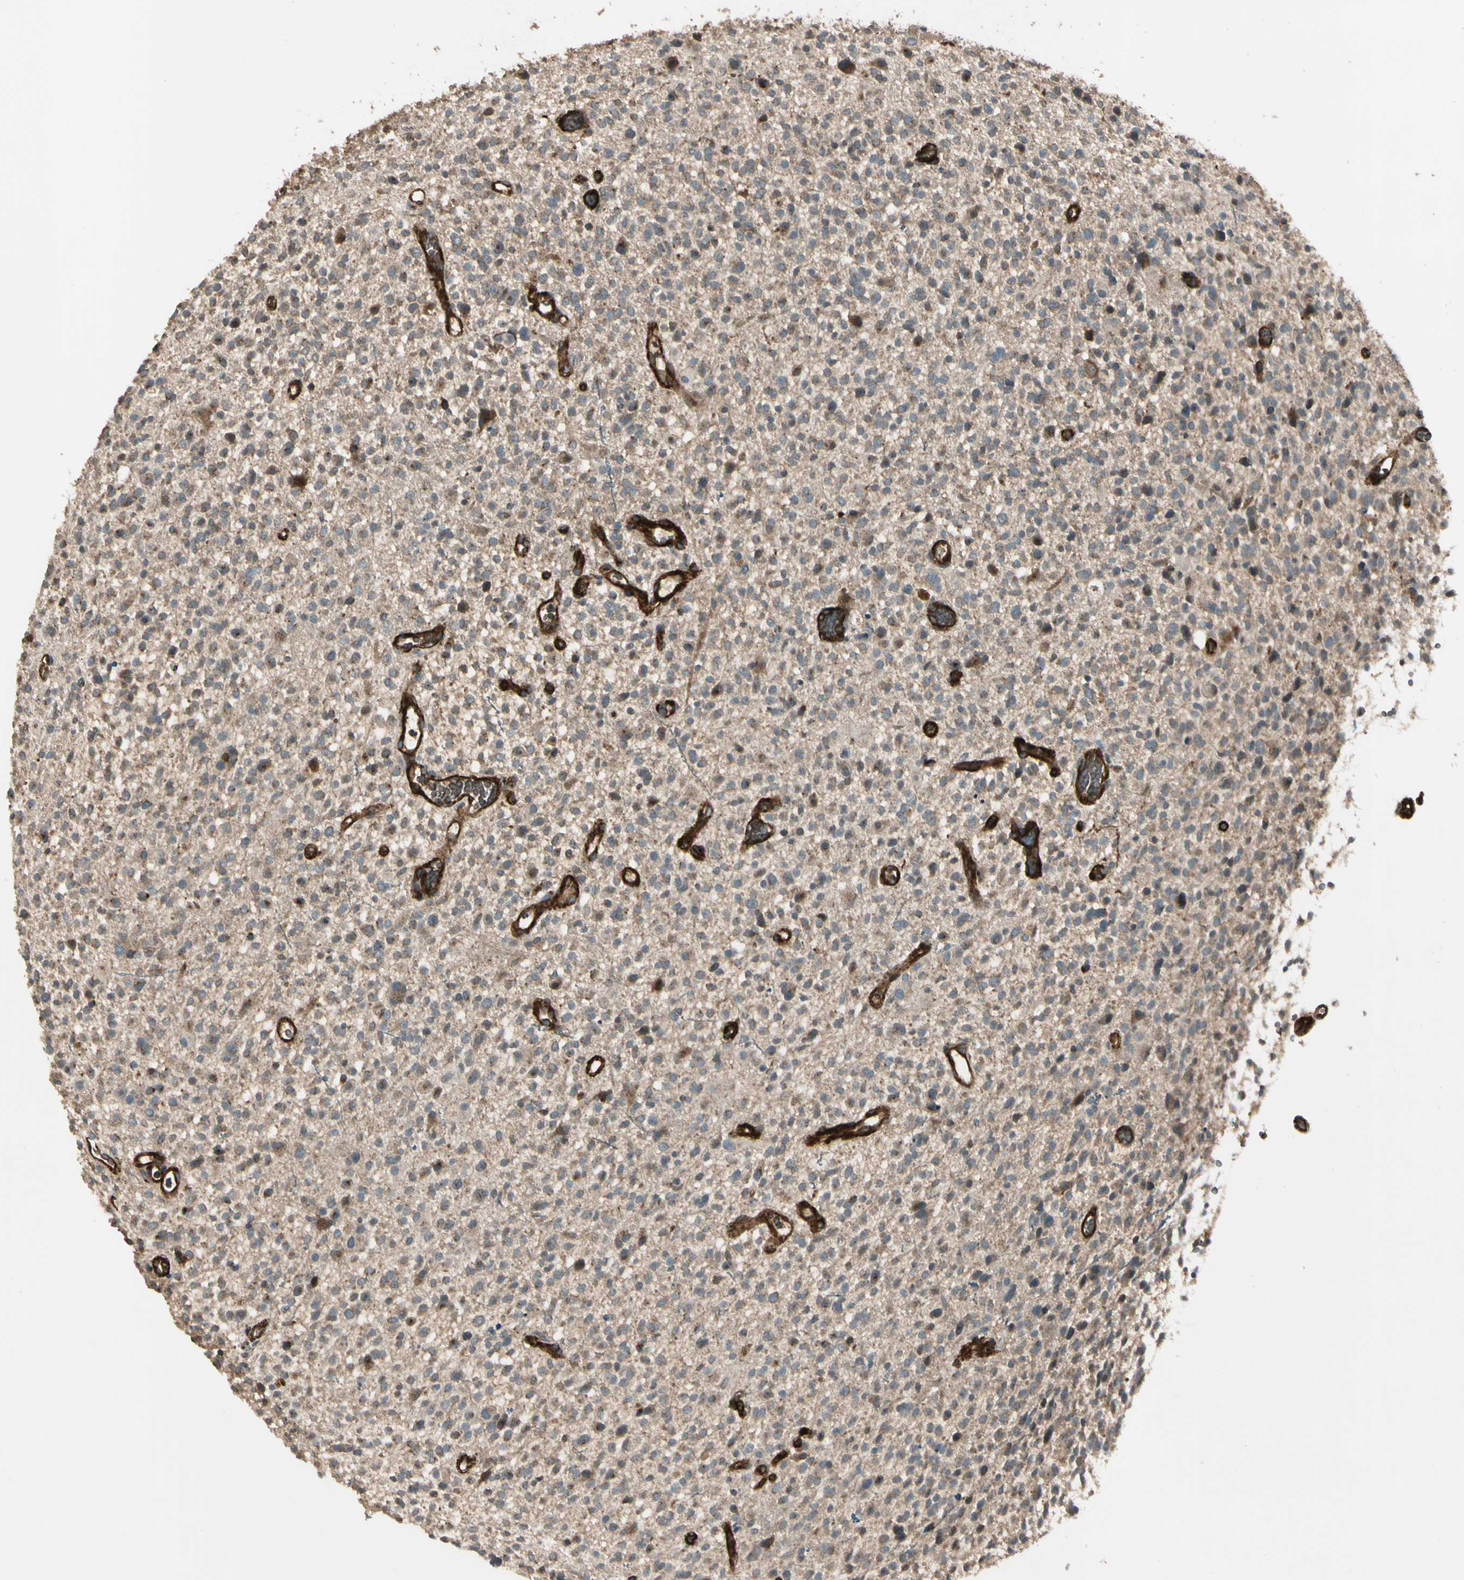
{"staining": {"intensity": "weak", "quantity": ">75%", "location": "cytoplasmic/membranous"}, "tissue": "glioma", "cell_type": "Tumor cells", "image_type": "cancer", "snomed": [{"axis": "morphology", "description": "Glioma, malignant, High grade"}, {"axis": "topography", "description": "Brain"}], "caption": "Brown immunohistochemical staining in glioma reveals weak cytoplasmic/membranous positivity in approximately >75% of tumor cells.", "gene": "GCK", "patient": {"sex": "male", "age": 48}}